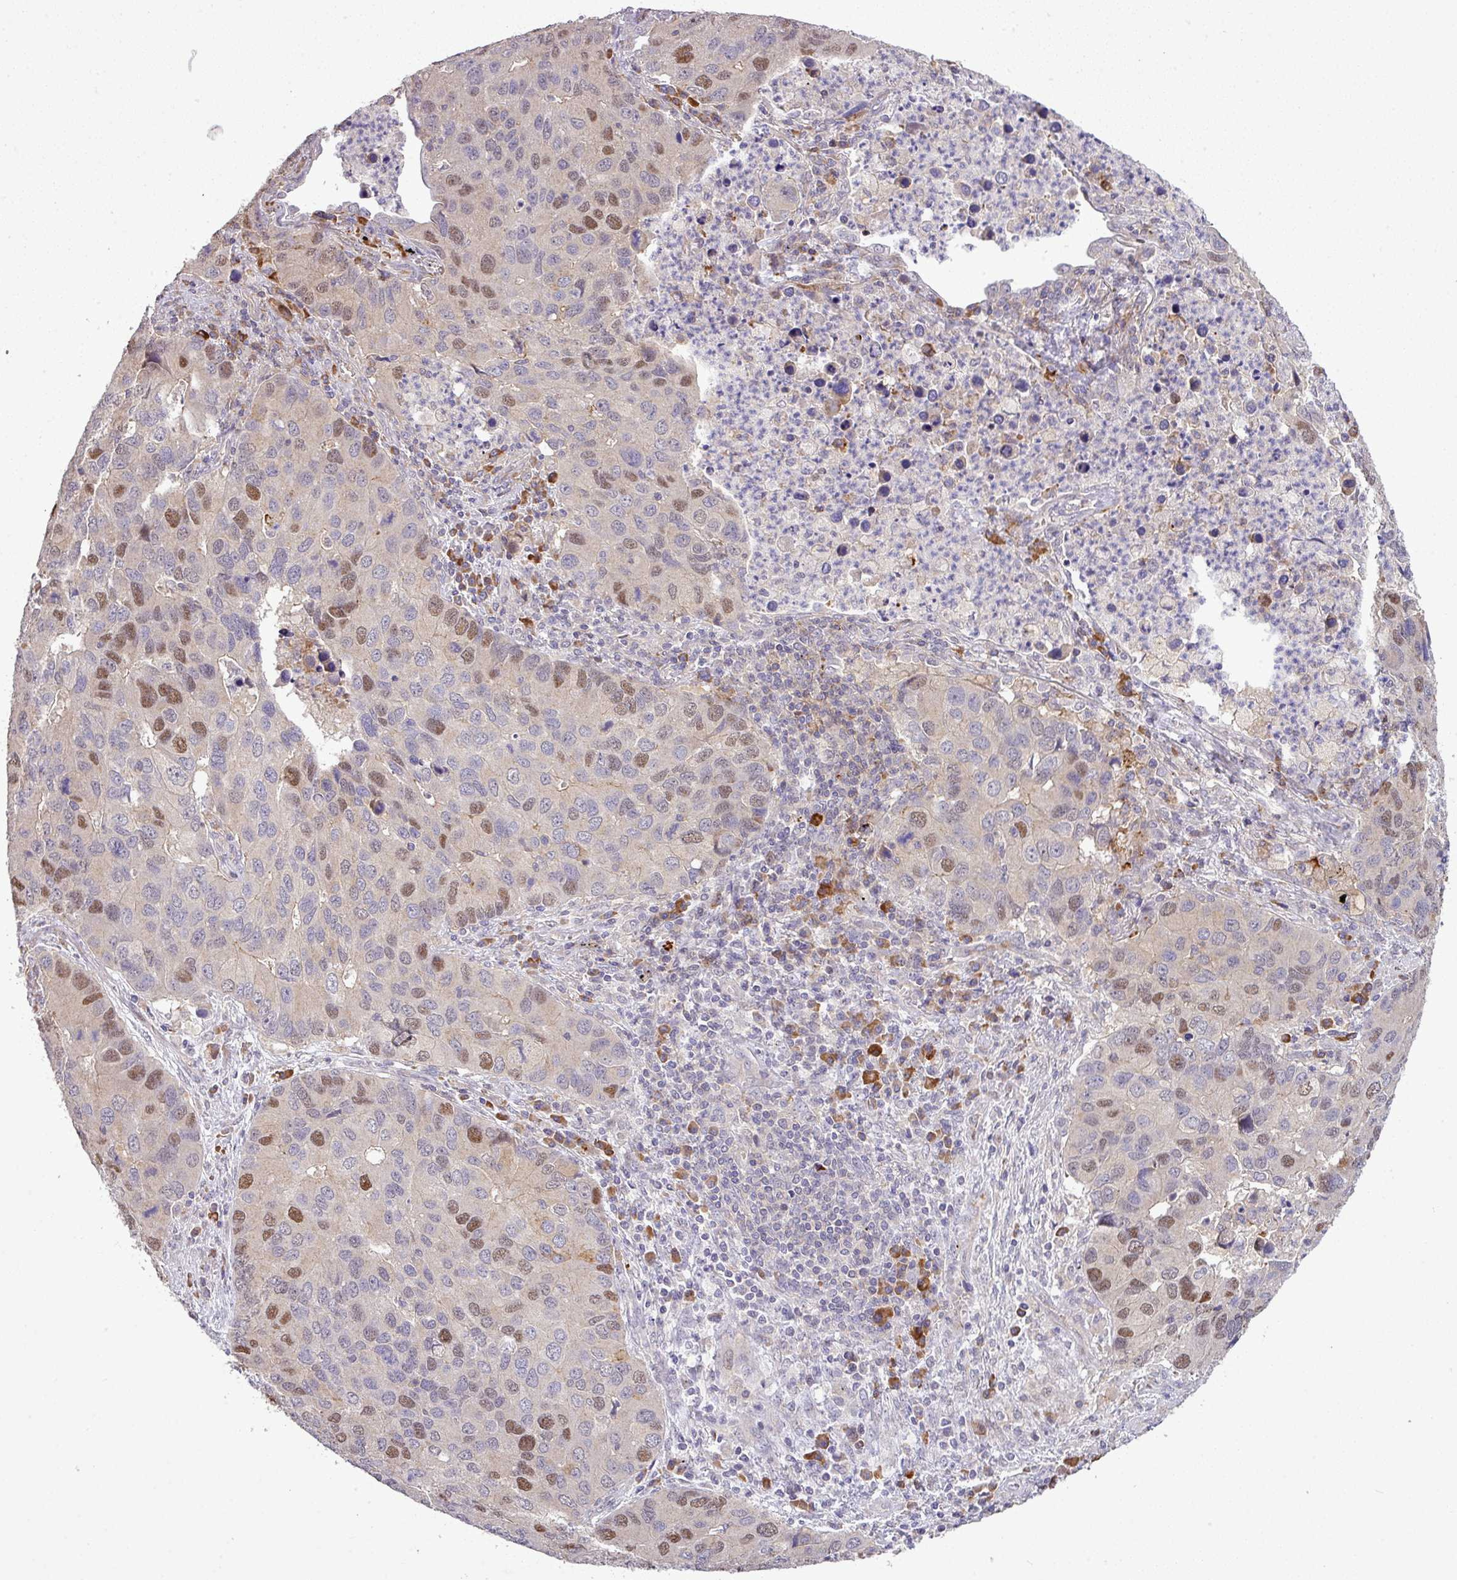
{"staining": {"intensity": "moderate", "quantity": "<25%", "location": "nuclear"}, "tissue": "lung cancer", "cell_type": "Tumor cells", "image_type": "cancer", "snomed": [{"axis": "morphology", "description": "Aneuploidy"}, {"axis": "morphology", "description": "Adenocarcinoma, NOS"}, {"axis": "topography", "description": "Lymph node"}, {"axis": "topography", "description": "Lung"}], "caption": "Immunohistochemical staining of human lung adenocarcinoma shows moderate nuclear protein positivity in about <25% of tumor cells.", "gene": "TPRA1", "patient": {"sex": "female", "age": 74}}